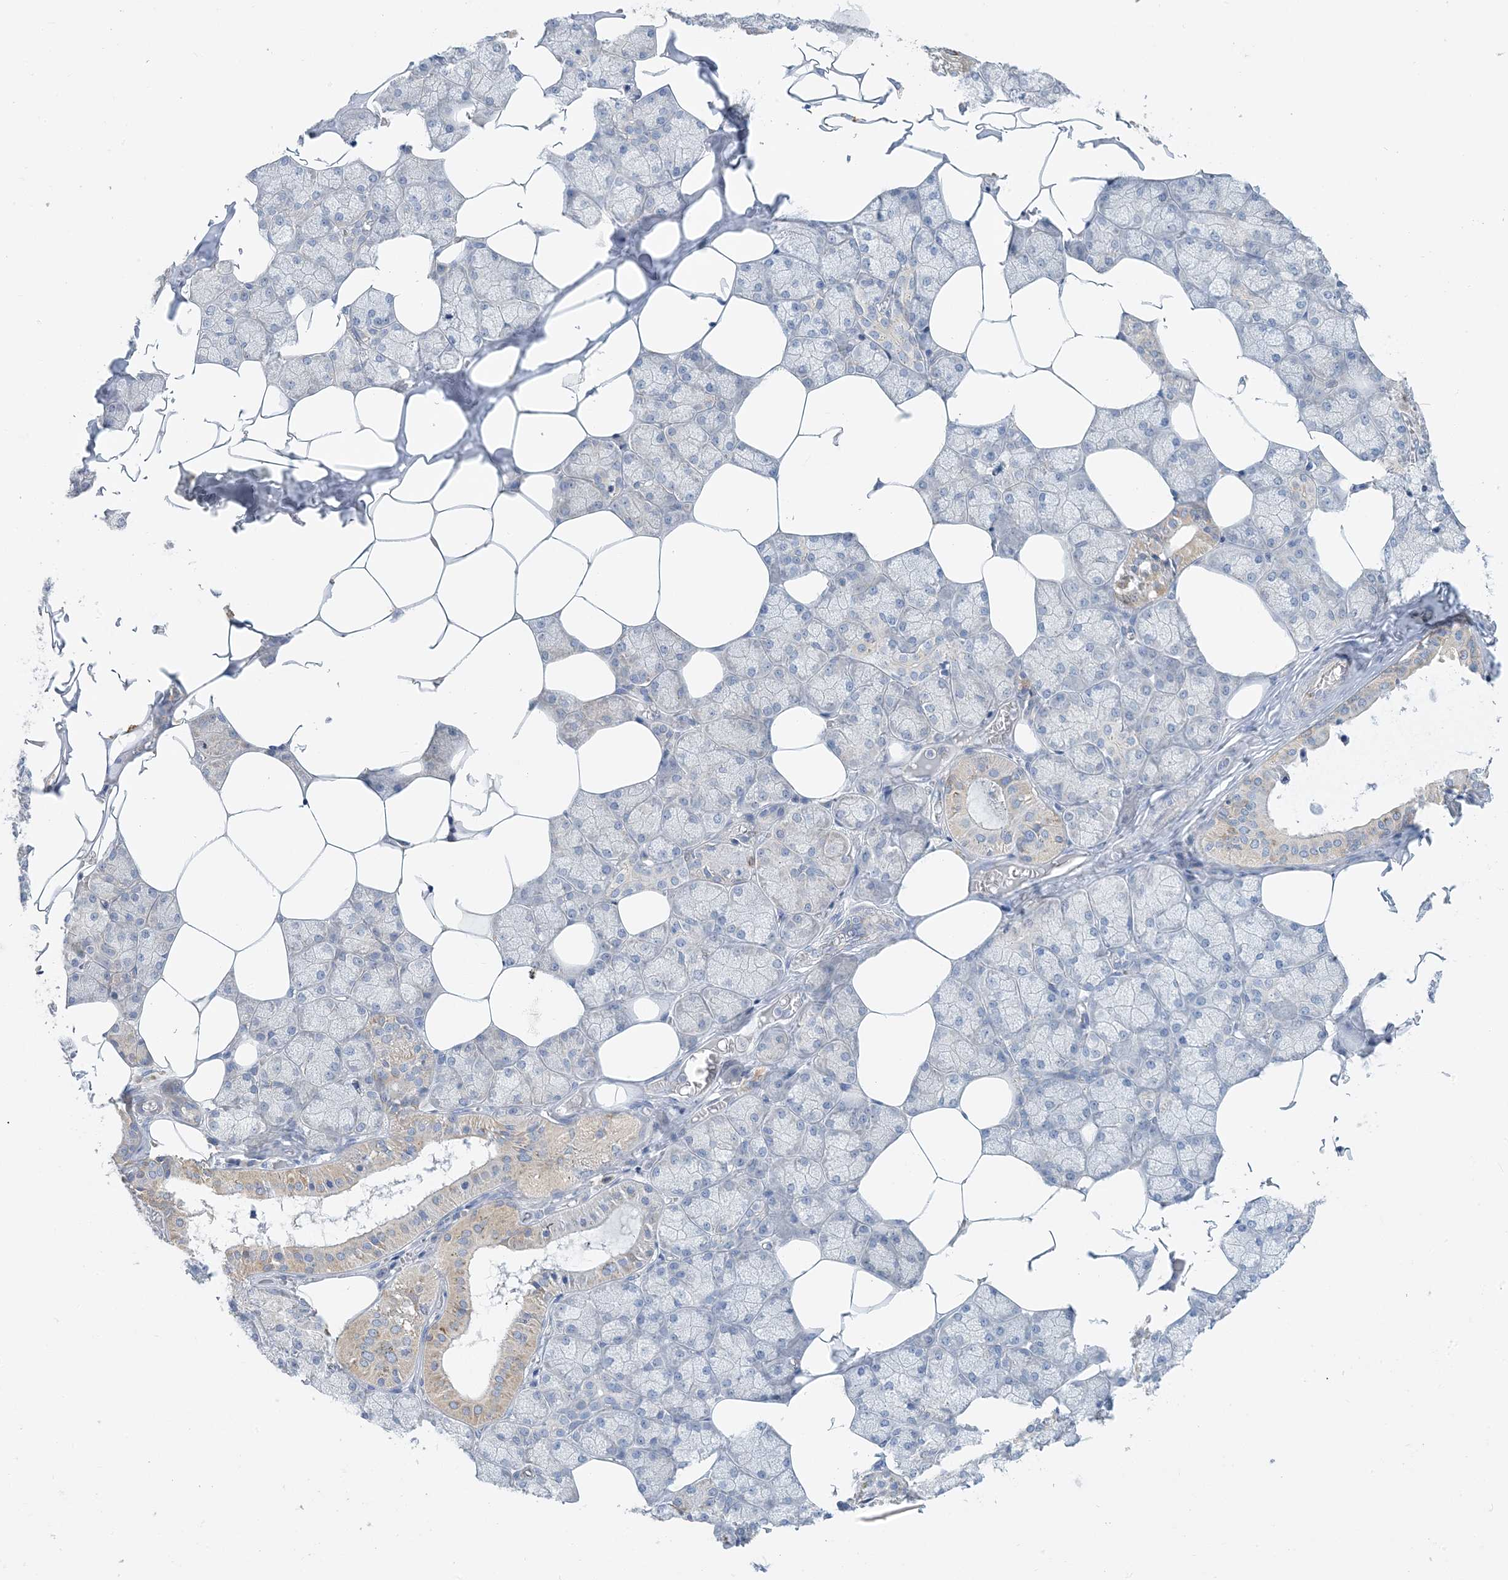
{"staining": {"intensity": "negative", "quantity": "none", "location": "none"}, "tissue": "salivary gland", "cell_type": "Glandular cells", "image_type": "normal", "snomed": [{"axis": "morphology", "description": "Normal tissue, NOS"}, {"axis": "topography", "description": "Salivary gland"}], "caption": "Human salivary gland stained for a protein using immunohistochemistry demonstrates no expression in glandular cells.", "gene": "ZCCHC12", "patient": {"sex": "male", "age": 62}}